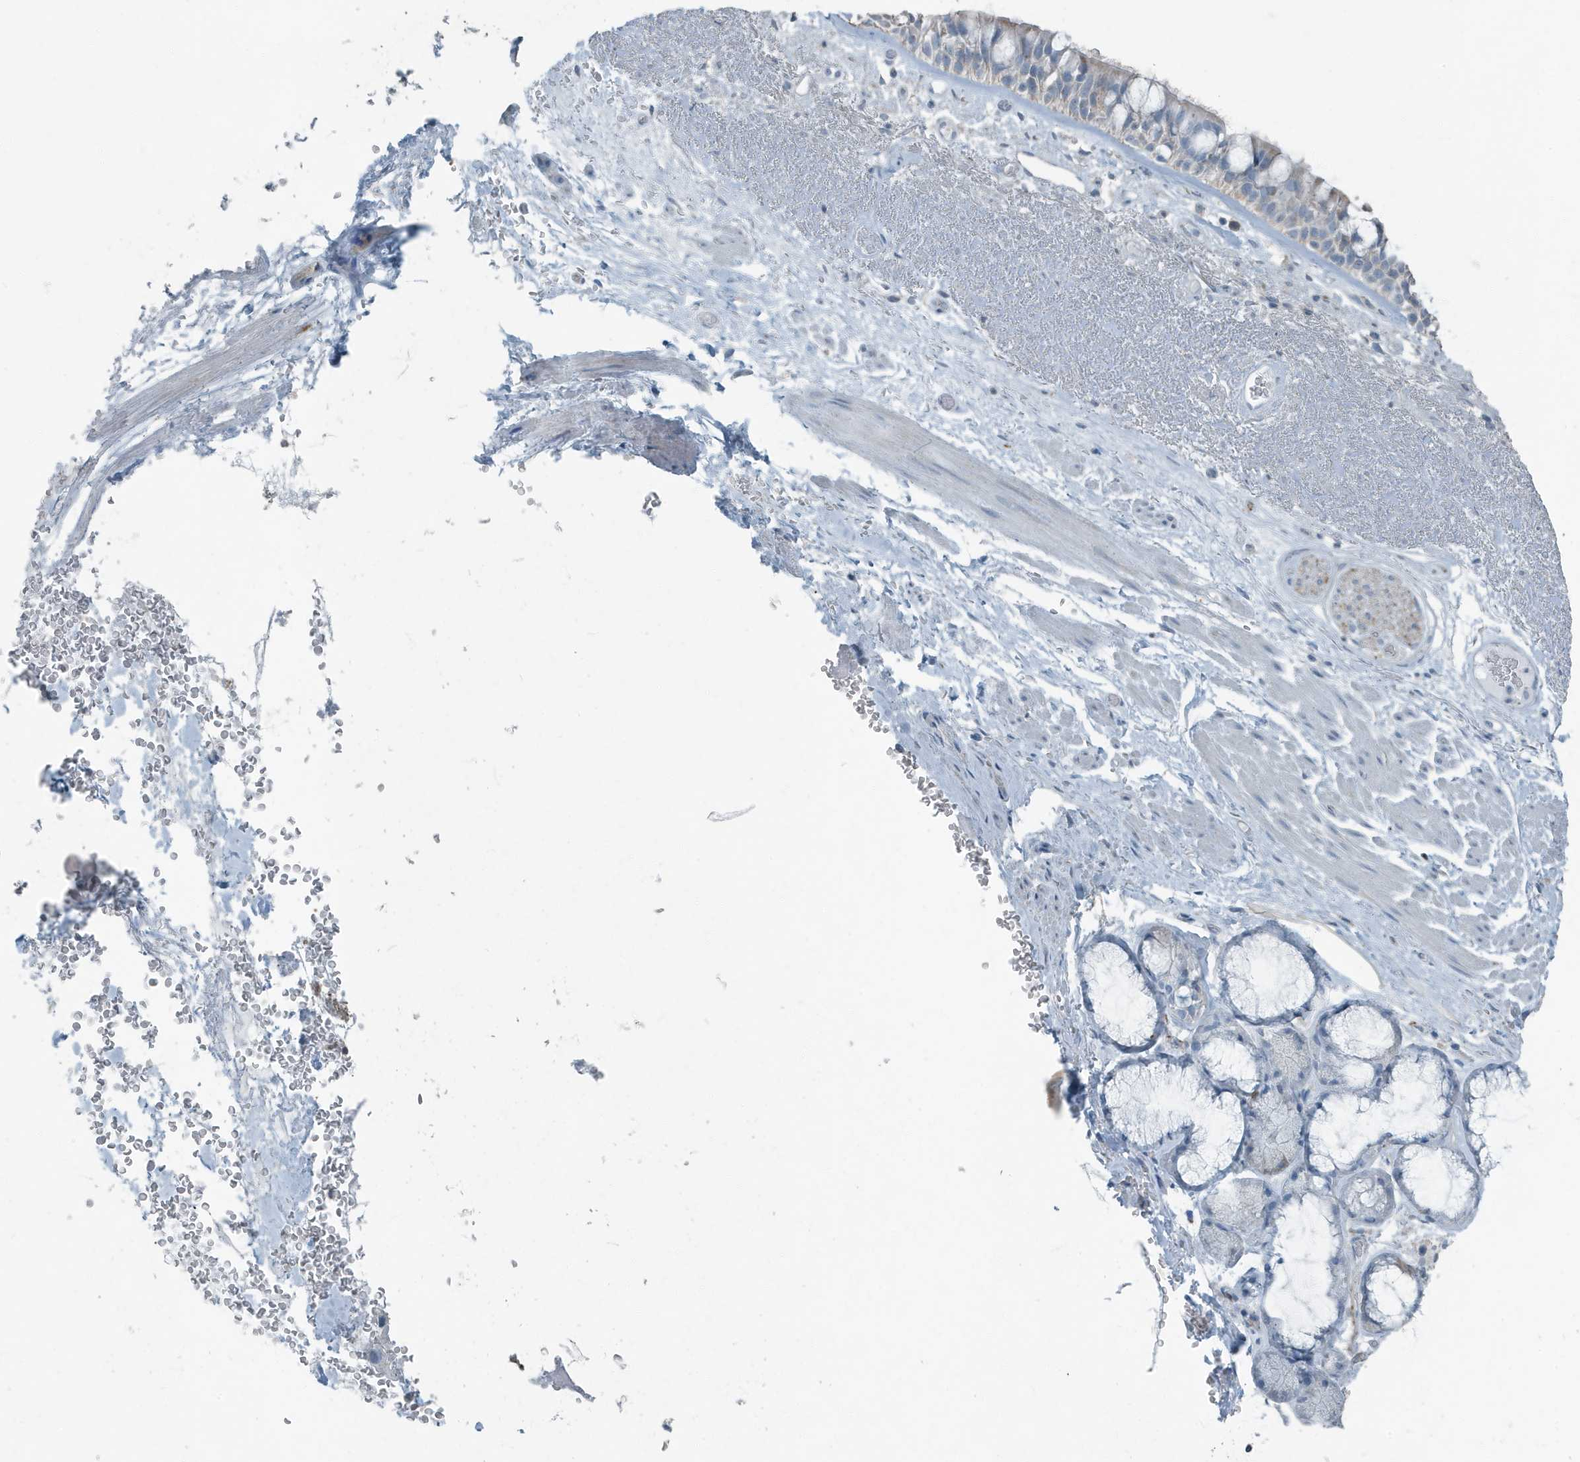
{"staining": {"intensity": "negative", "quantity": "none", "location": "none"}, "tissue": "bronchus", "cell_type": "Respiratory epithelial cells", "image_type": "normal", "snomed": [{"axis": "morphology", "description": "Normal tissue, NOS"}, {"axis": "morphology", "description": "Squamous cell carcinoma, NOS"}, {"axis": "topography", "description": "Lymph node"}, {"axis": "topography", "description": "Bronchus"}, {"axis": "topography", "description": "Lung"}], "caption": "DAB immunohistochemical staining of unremarkable bronchus exhibits no significant staining in respiratory epithelial cells.", "gene": "FAM162A", "patient": {"sex": "male", "age": 66}}